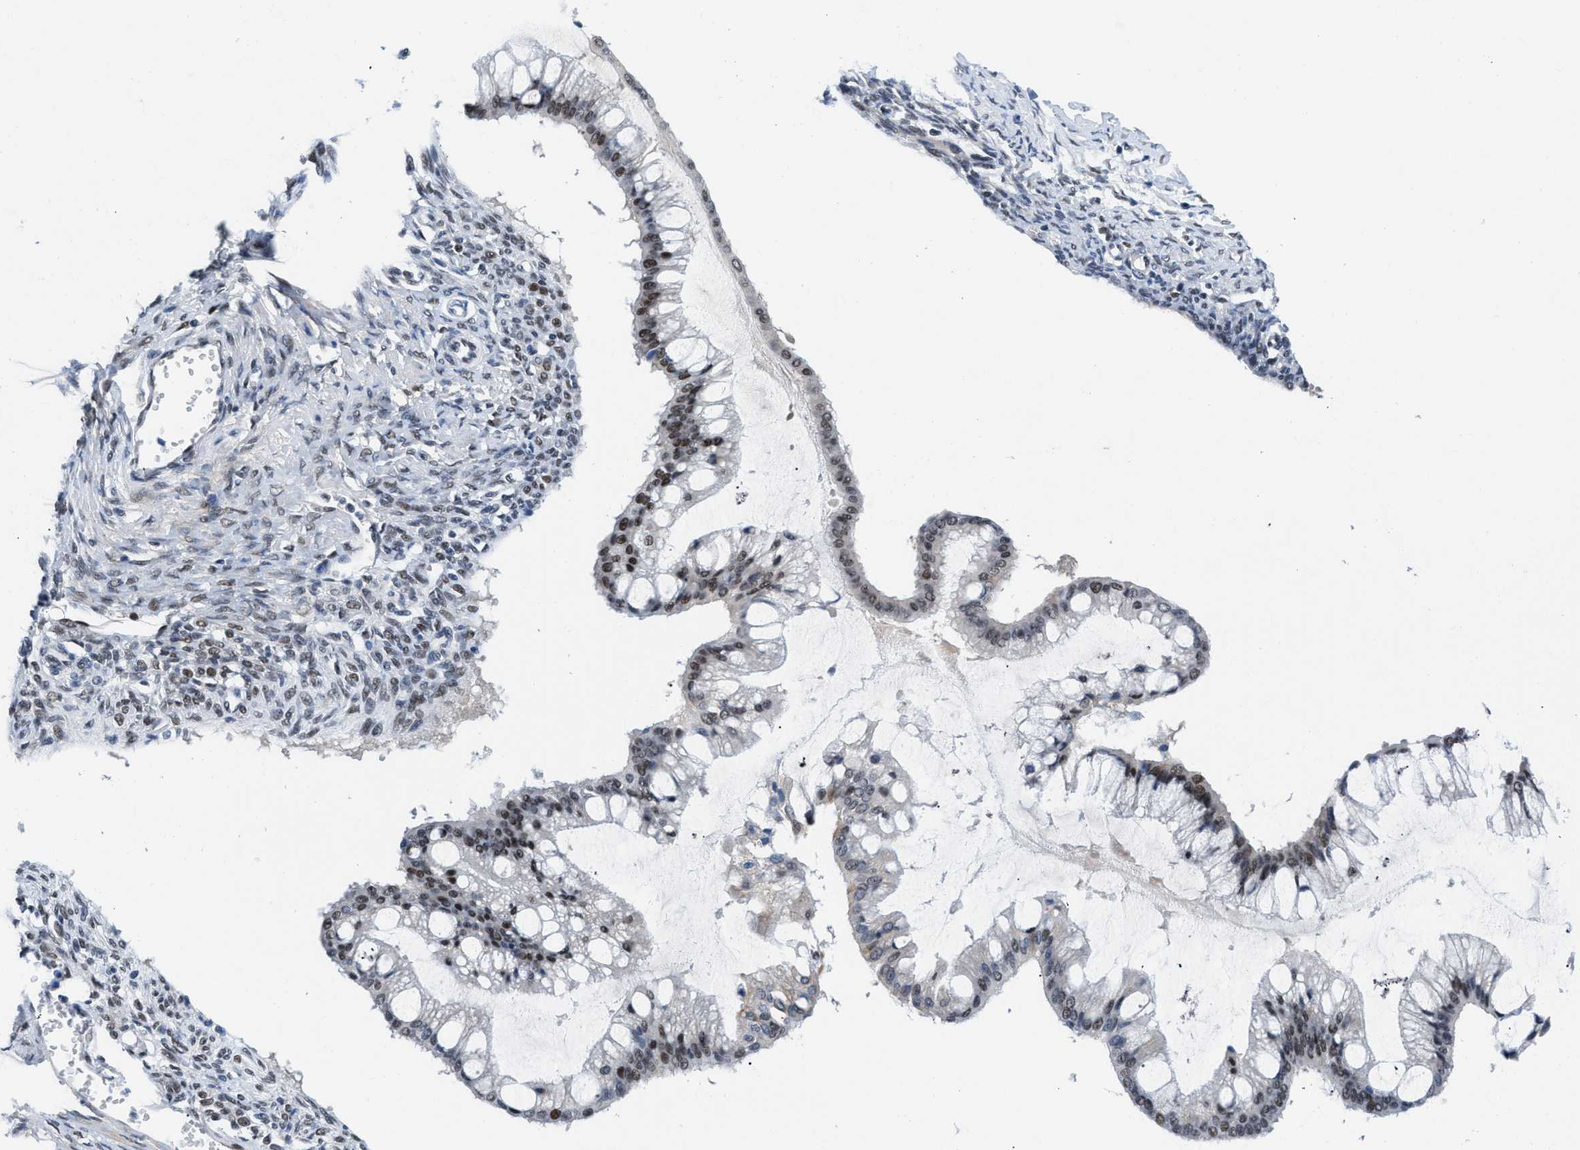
{"staining": {"intensity": "strong", "quantity": "25%-75%", "location": "nuclear"}, "tissue": "ovarian cancer", "cell_type": "Tumor cells", "image_type": "cancer", "snomed": [{"axis": "morphology", "description": "Cystadenocarcinoma, mucinous, NOS"}, {"axis": "topography", "description": "Ovary"}], "caption": "Immunohistochemistry of human ovarian mucinous cystadenocarcinoma demonstrates high levels of strong nuclear positivity in about 25%-75% of tumor cells.", "gene": "SMARCAD1", "patient": {"sex": "female", "age": 73}}